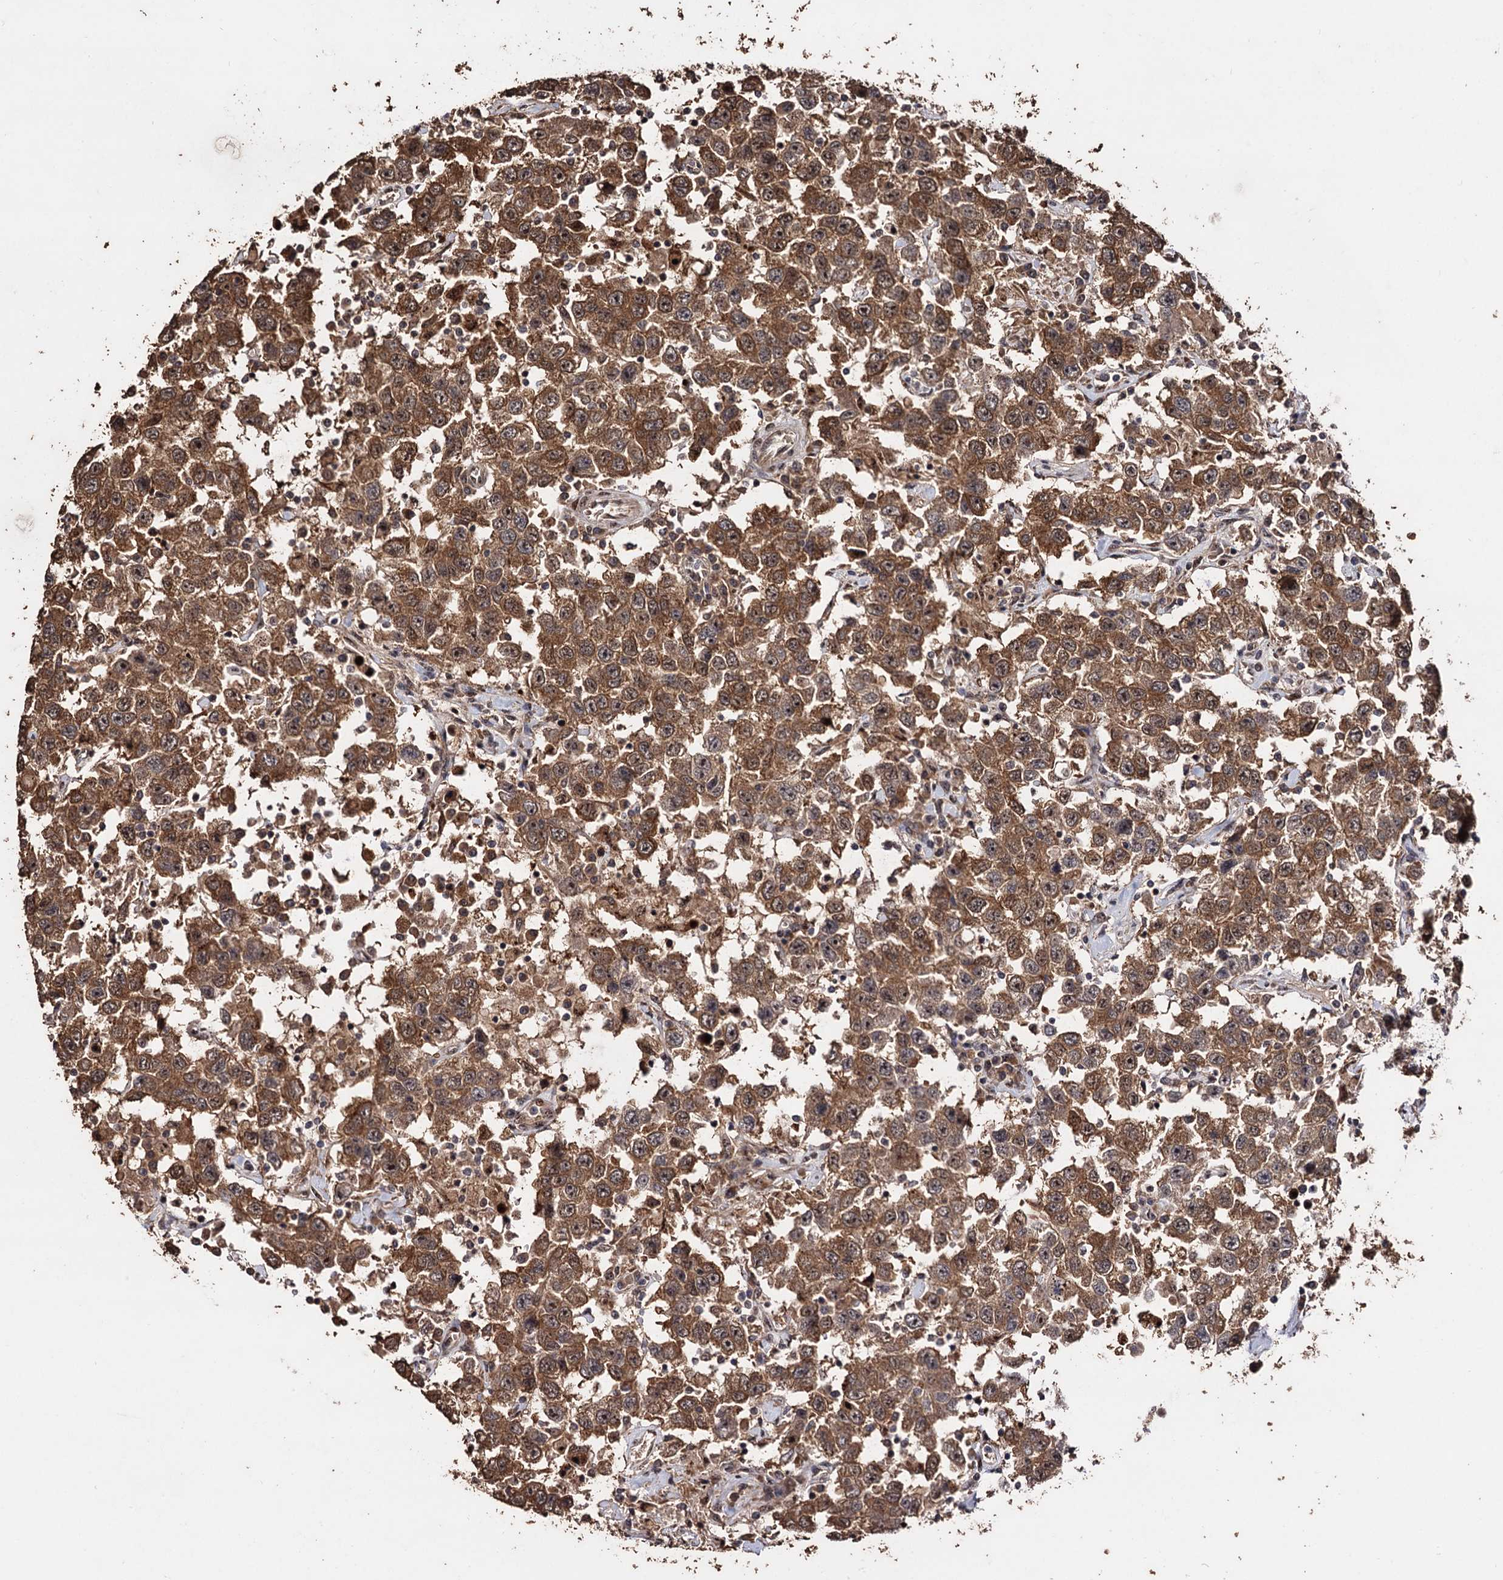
{"staining": {"intensity": "moderate", "quantity": ">75%", "location": "cytoplasmic/membranous"}, "tissue": "testis cancer", "cell_type": "Tumor cells", "image_type": "cancer", "snomed": [{"axis": "morphology", "description": "Seminoma, NOS"}, {"axis": "topography", "description": "Testis"}], "caption": "Seminoma (testis) was stained to show a protein in brown. There is medium levels of moderate cytoplasmic/membranous expression in about >75% of tumor cells.", "gene": "PIGB", "patient": {"sex": "male", "age": 41}}